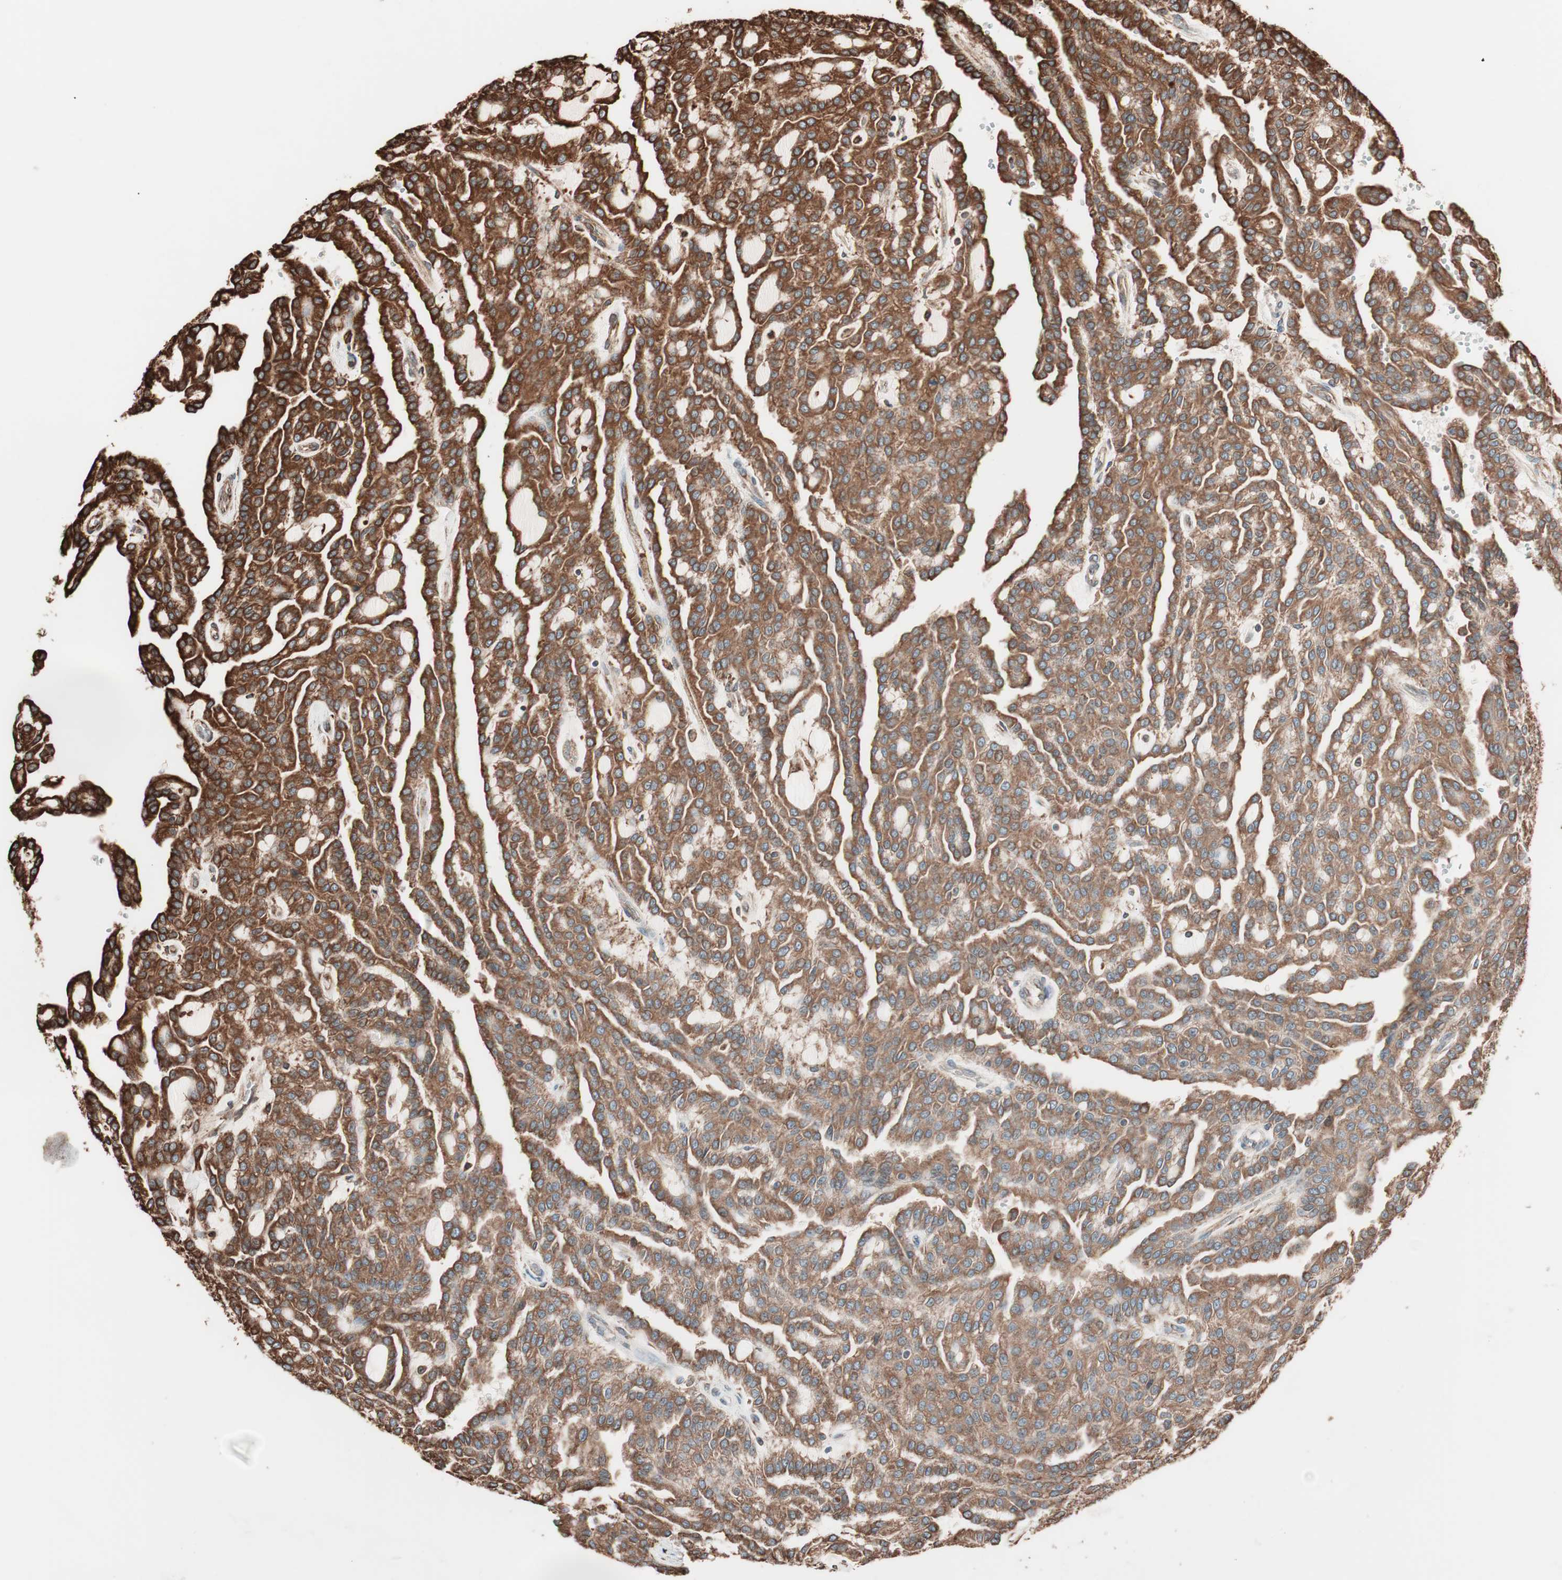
{"staining": {"intensity": "strong", "quantity": ">75%", "location": "cytoplasmic/membranous"}, "tissue": "renal cancer", "cell_type": "Tumor cells", "image_type": "cancer", "snomed": [{"axis": "morphology", "description": "Adenocarcinoma, NOS"}, {"axis": "topography", "description": "Kidney"}], "caption": "Adenocarcinoma (renal) tissue demonstrates strong cytoplasmic/membranous expression in about >75% of tumor cells, visualized by immunohistochemistry.", "gene": "VEGFA", "patient": {"sex": "male", "age": 63}}